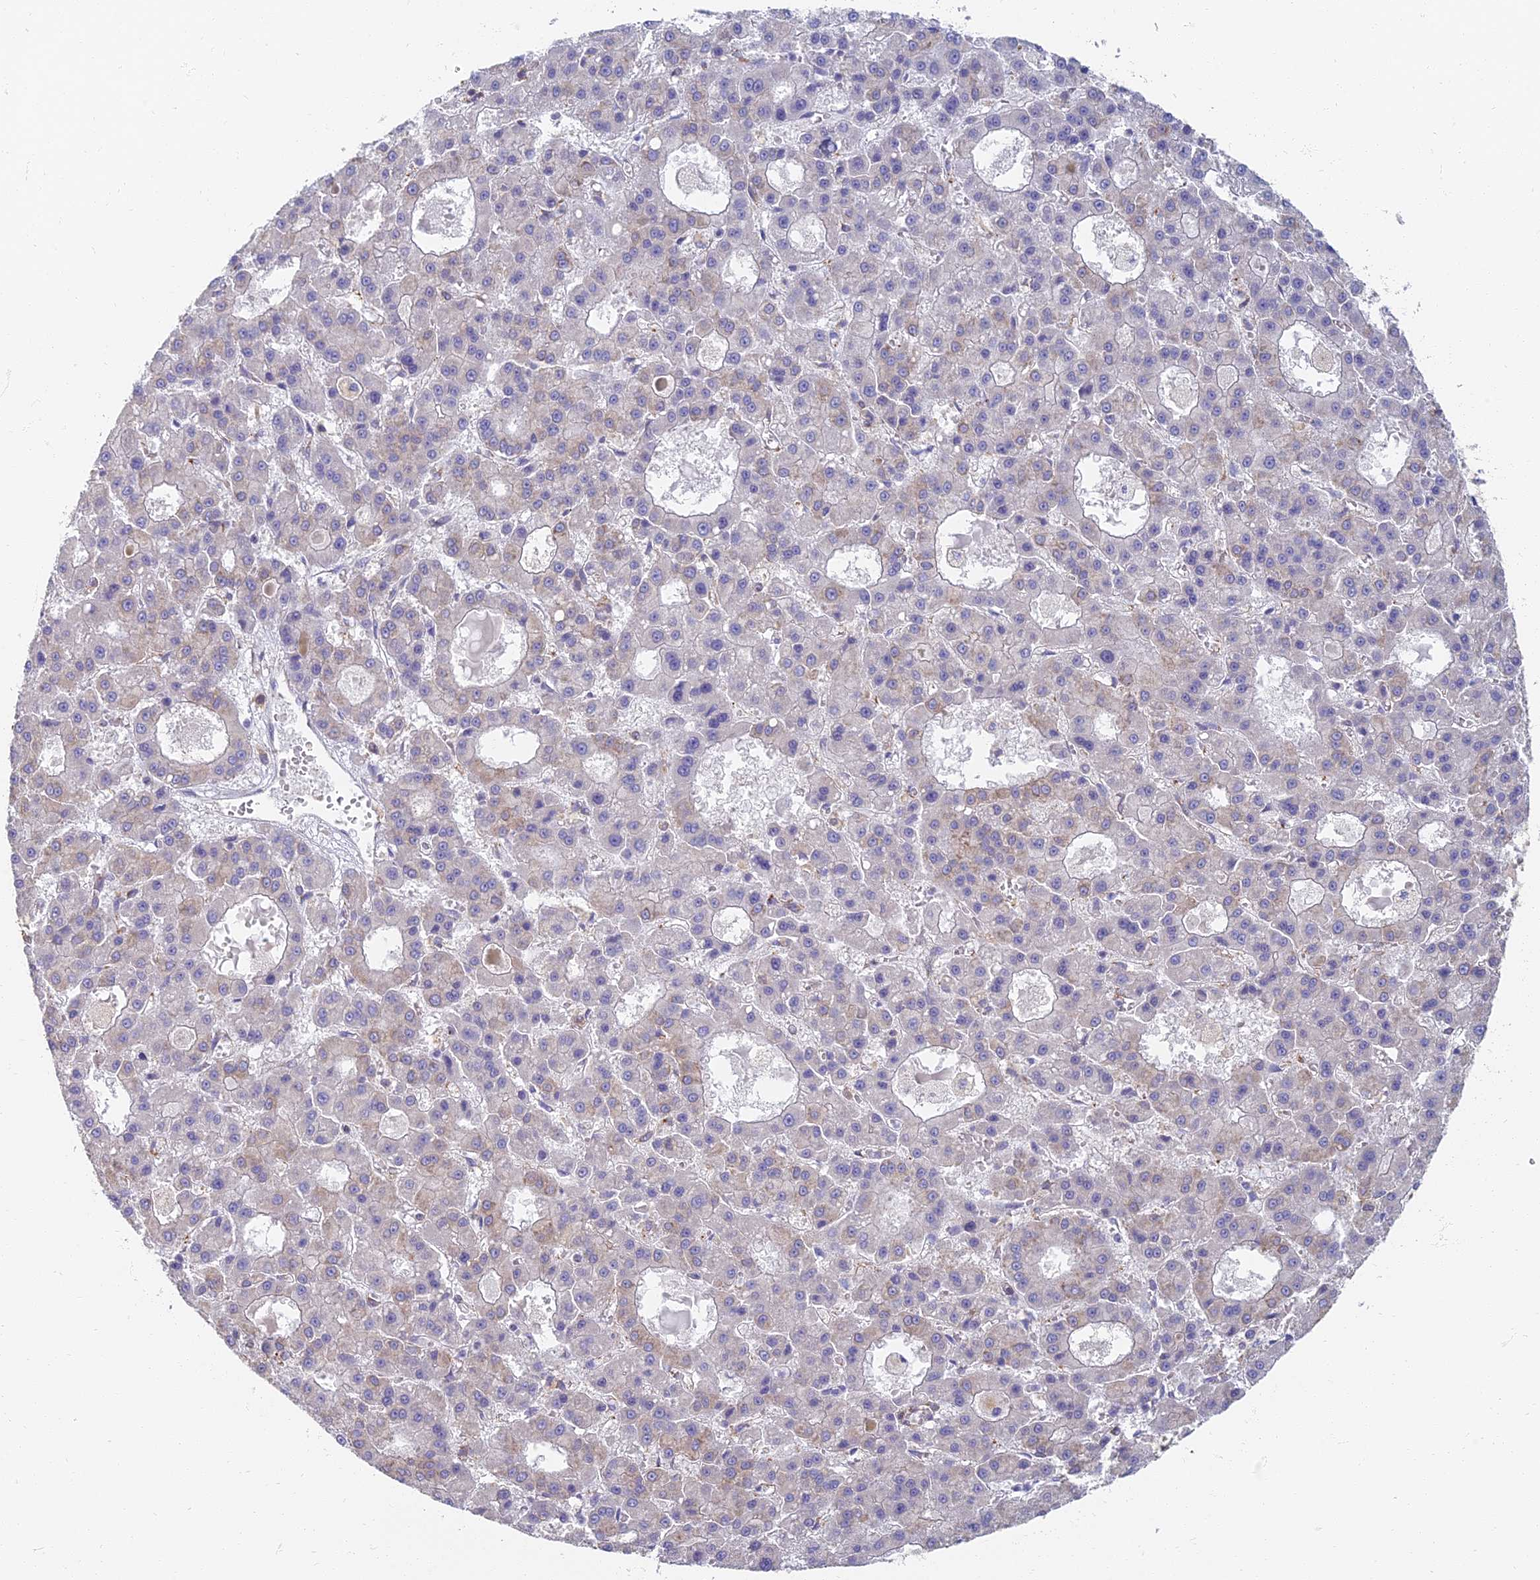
{"staining": {"intensity": "negative", "quantity": "none", "location": "none"}, "tissue": "liver cancer", "cell_type": "Tumor cells", "image_type": "cancer", "snomed": [{"axis": "morphology", "description": "Carcinoma, Hepatocellular, NOS"}, {"axis": "topography", "description": "Liver"}], "caption": "Micrograph shows no protein staining in tumor cells of liver cancer (hepatocellular carcinoma) tissue. Nuclei are stained in blue.", "gene": "RBSN", "patient": {"sex": "male", "age": 70}}